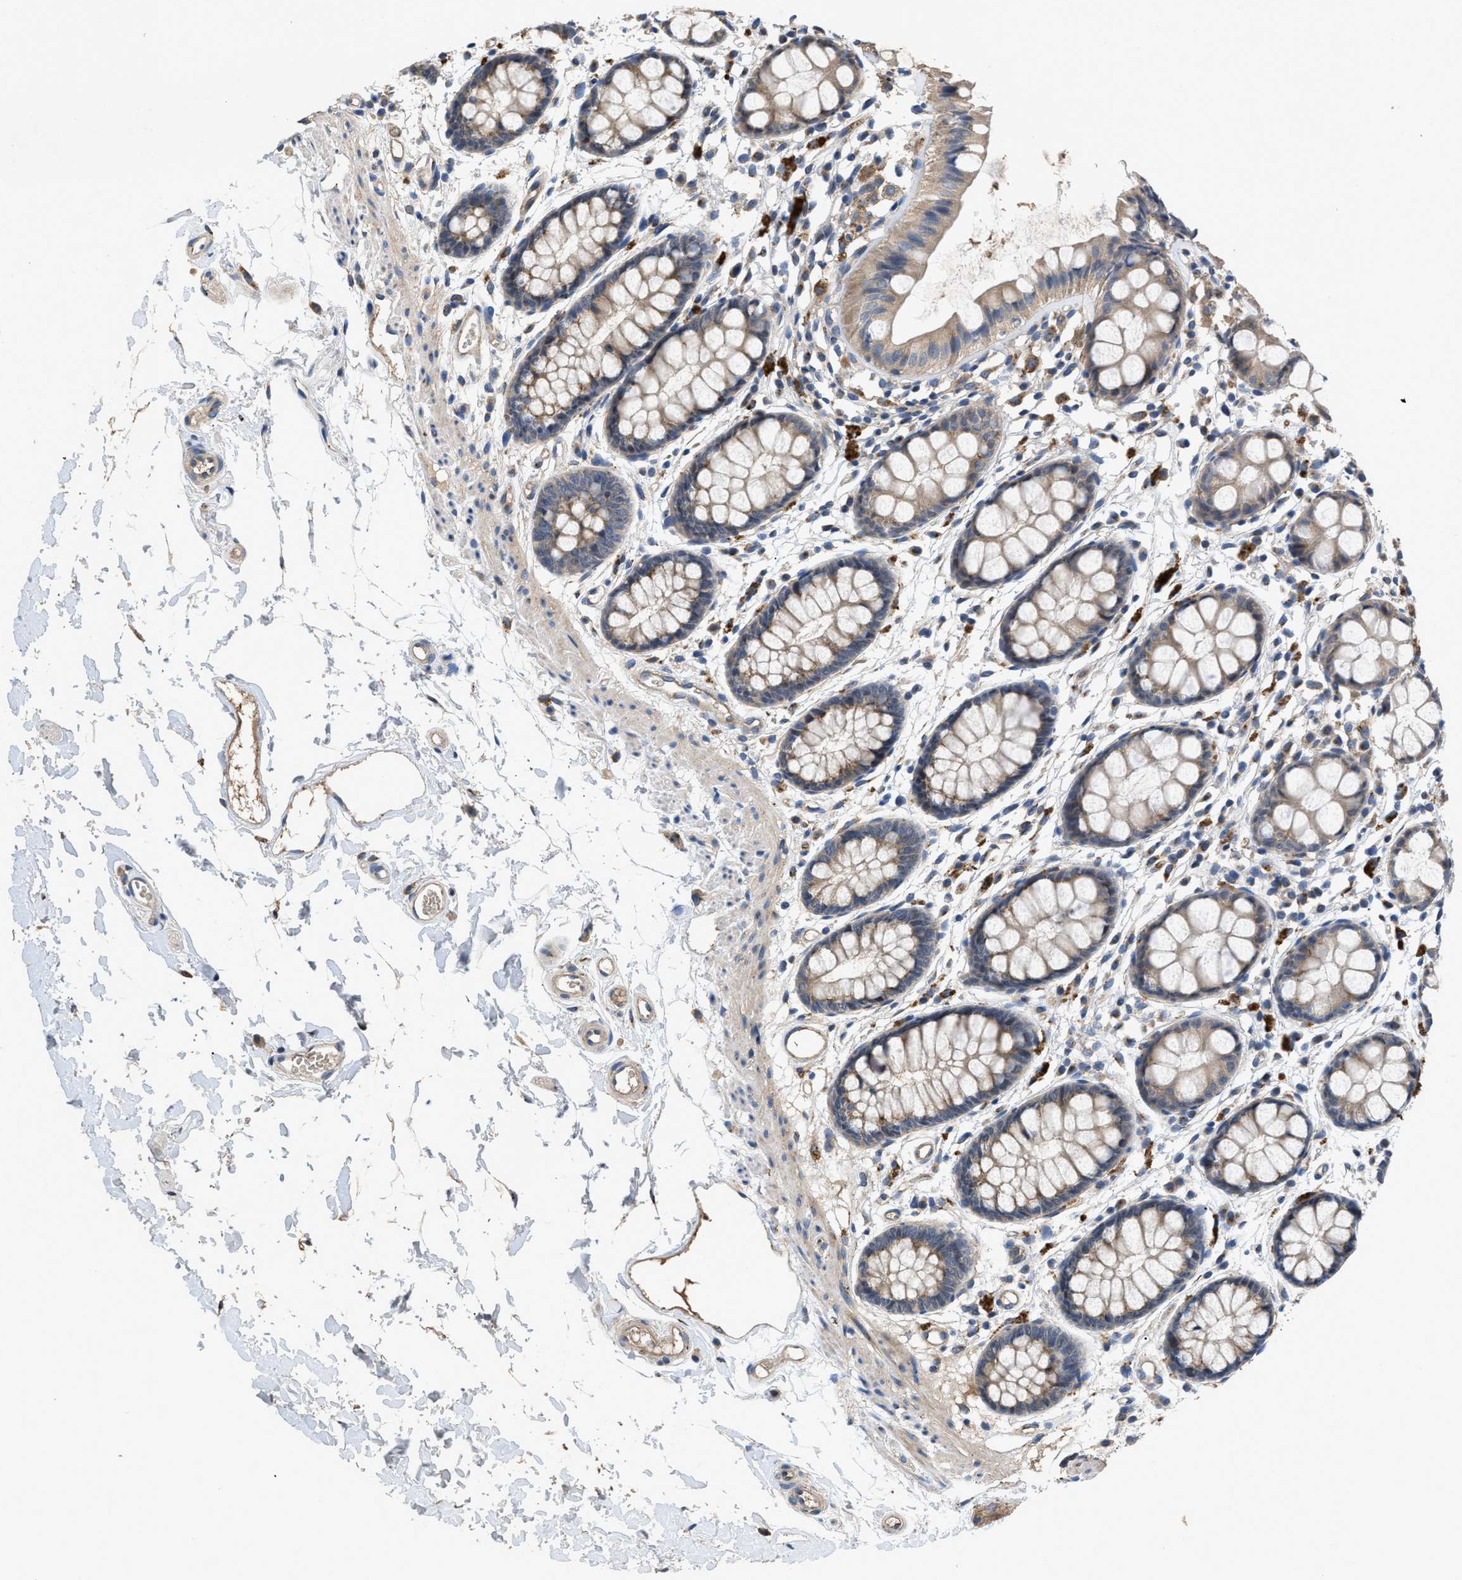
{"staining": {"intensity": "moderate", "quantity": "25%-75%", "location": "cytoplasmic/membranous"}, "tissue": "rectum", "cell_type": "Glandular cells", "image_type": "normal", "snomed": [{"axis": "morphology", "description": "Normal tissue, NOS"}, {"axis": "topography", "description": "Rectum"}], "caption": "Rectum stained for a protein shows moderate cytoplasmic/membranous positivity in glandular cells. (brown staining indicates protein expression, while blue staining denotes nuclei).", "gene": "SIK2", "patient": {"sex": "female", "age": 66}}